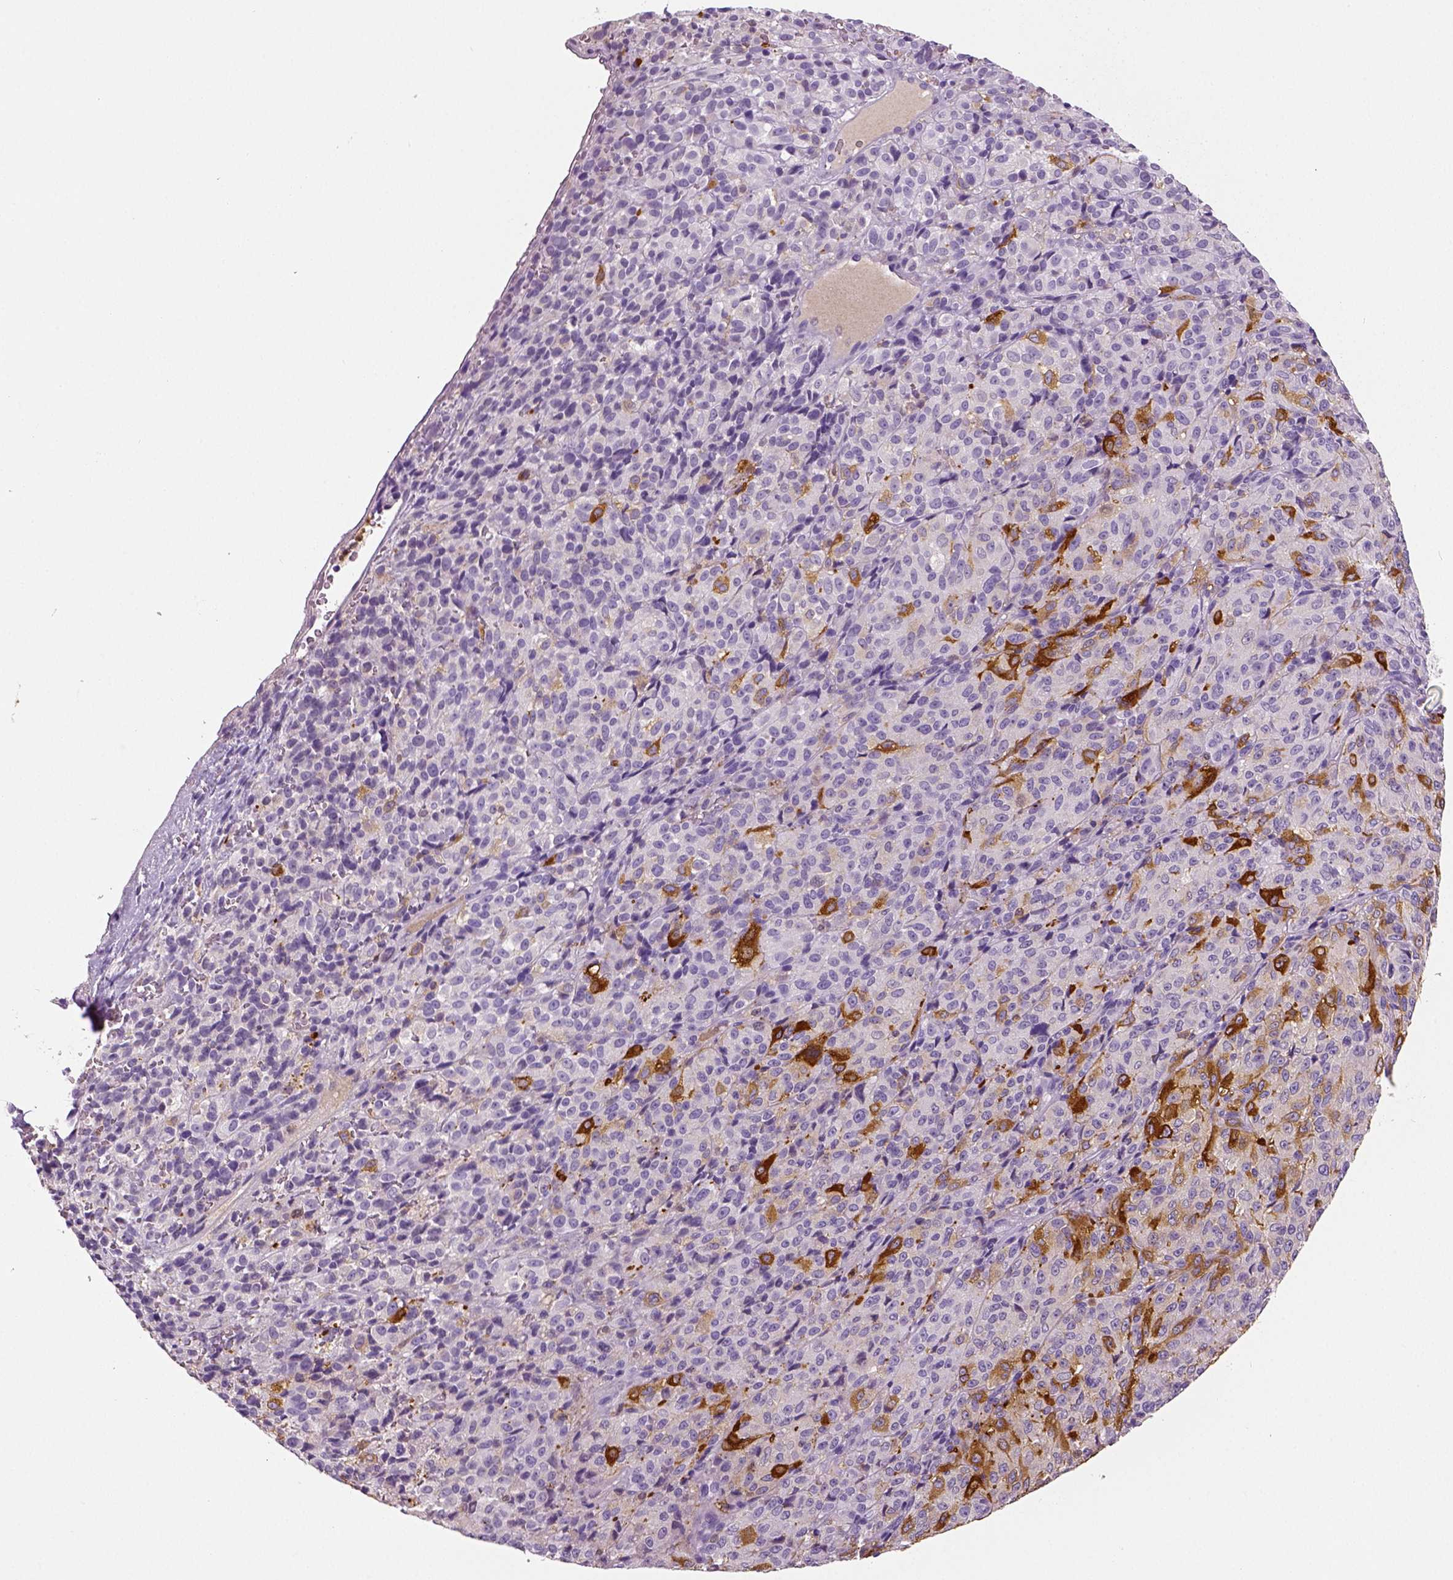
{"staining": {"intensity": "negative", "quantity": "none", "location": "none"}, "tissue": "melanoma", "cell_type": "Tumor cells", "image_type": "cancer", "snomed": [{"axis": "morphology", "description": "Malignant melanoma, Metastatic site"}, {"axis": "topography", "description": "Brain"}], "caption": "Immunohistochemical staining of human melanoma exhibits no significant staining in tumor cells.", "gene": "NECAB2", "patient": {"sex": "female", "age": 56}}